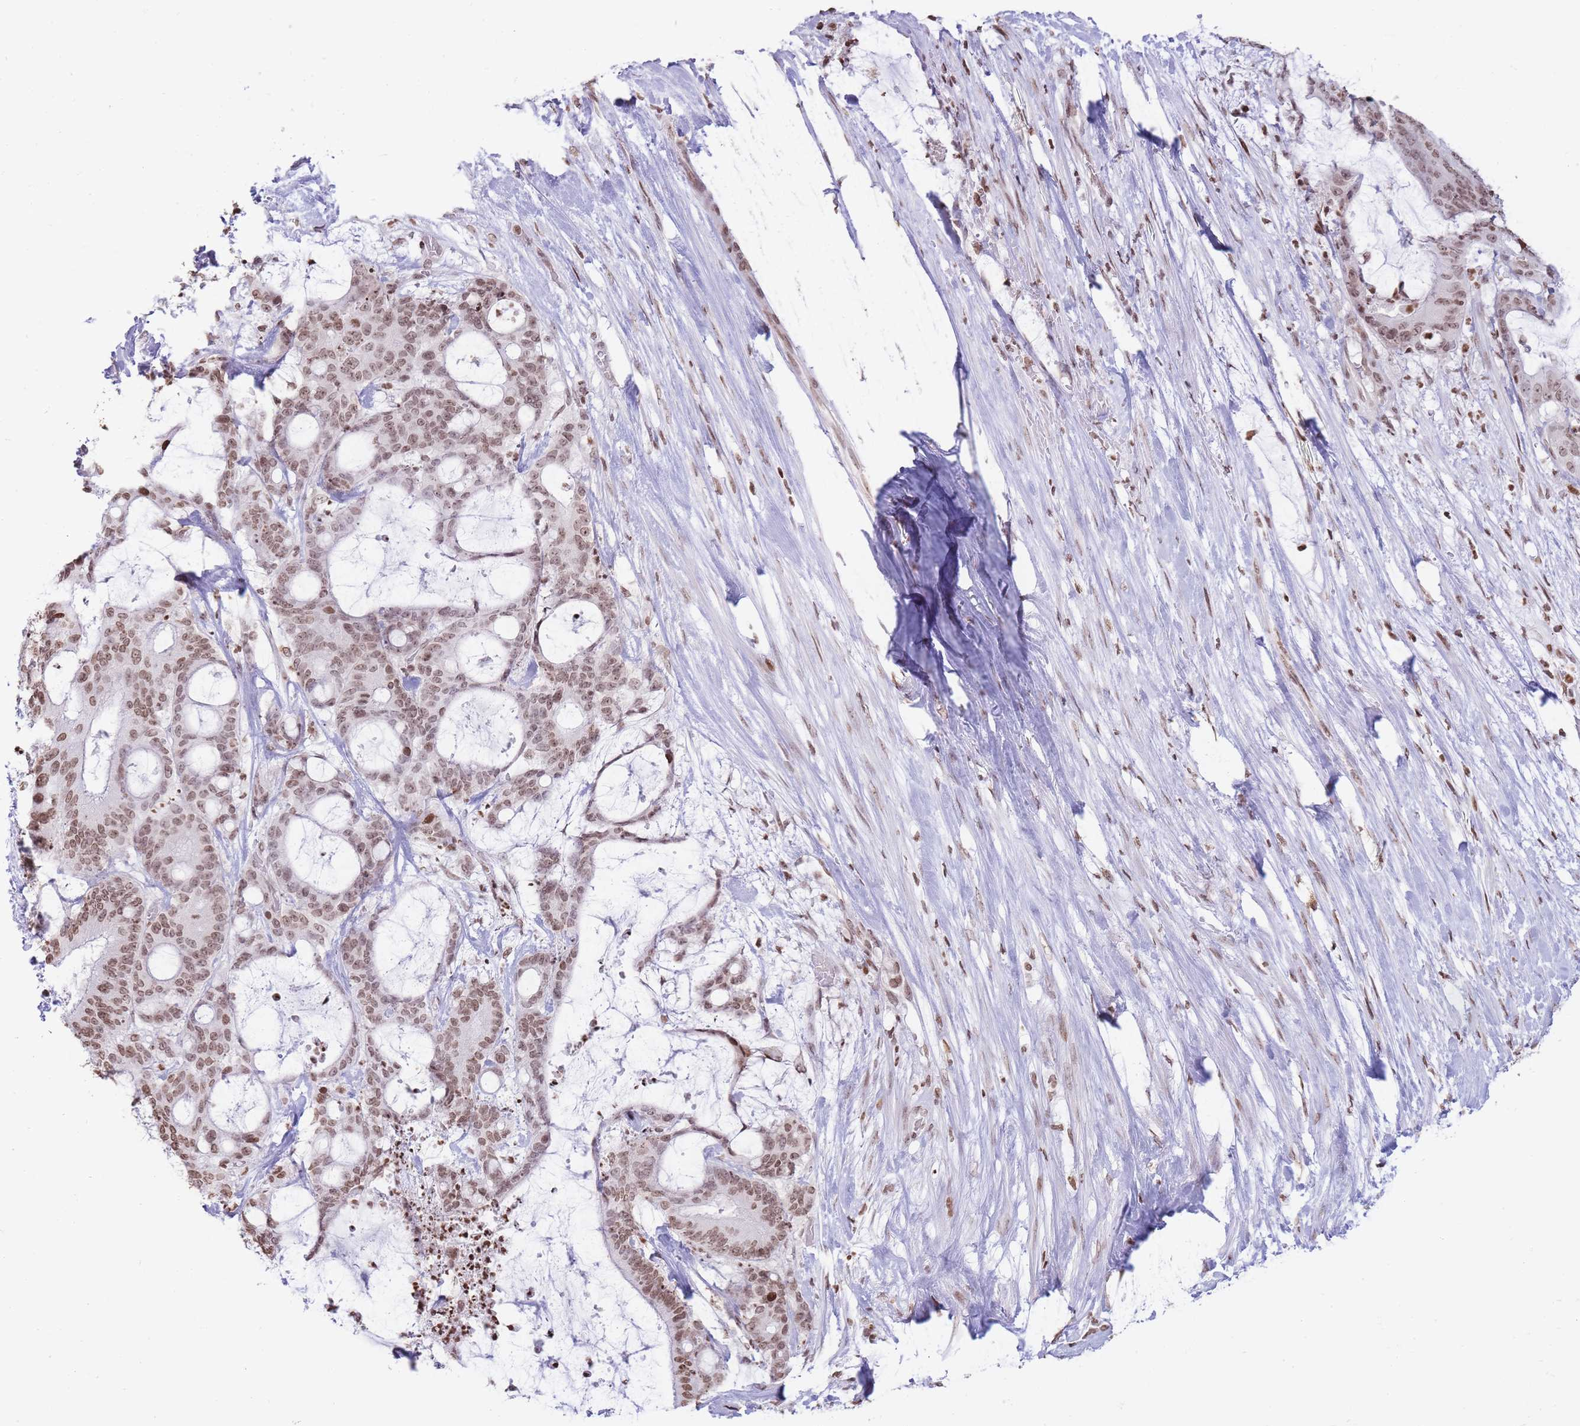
{"staining": {"intensity": "moderate", "quantity": ">75%", "location": "nuclear"}, "tissue": "liver cancer", "cell_type": "Tumor cells", "image_type": "cancer", "snomed": [{"axis": "morphology", "description": "Normal tissue, NOS"}, {"axis": "morphology", "description": "Cholangiocarcinoma"}, {"axis": "topography", "description": "Liver"}, {"axis": "topography", "description": "Peripheral nerve tissue"}], "caption": "Tumor cells display moderate nuclear positivity in about >75% of cells in liver cancer.", "gene": "SHISAL1", "patient": {"sex": "female", "age": 73}}